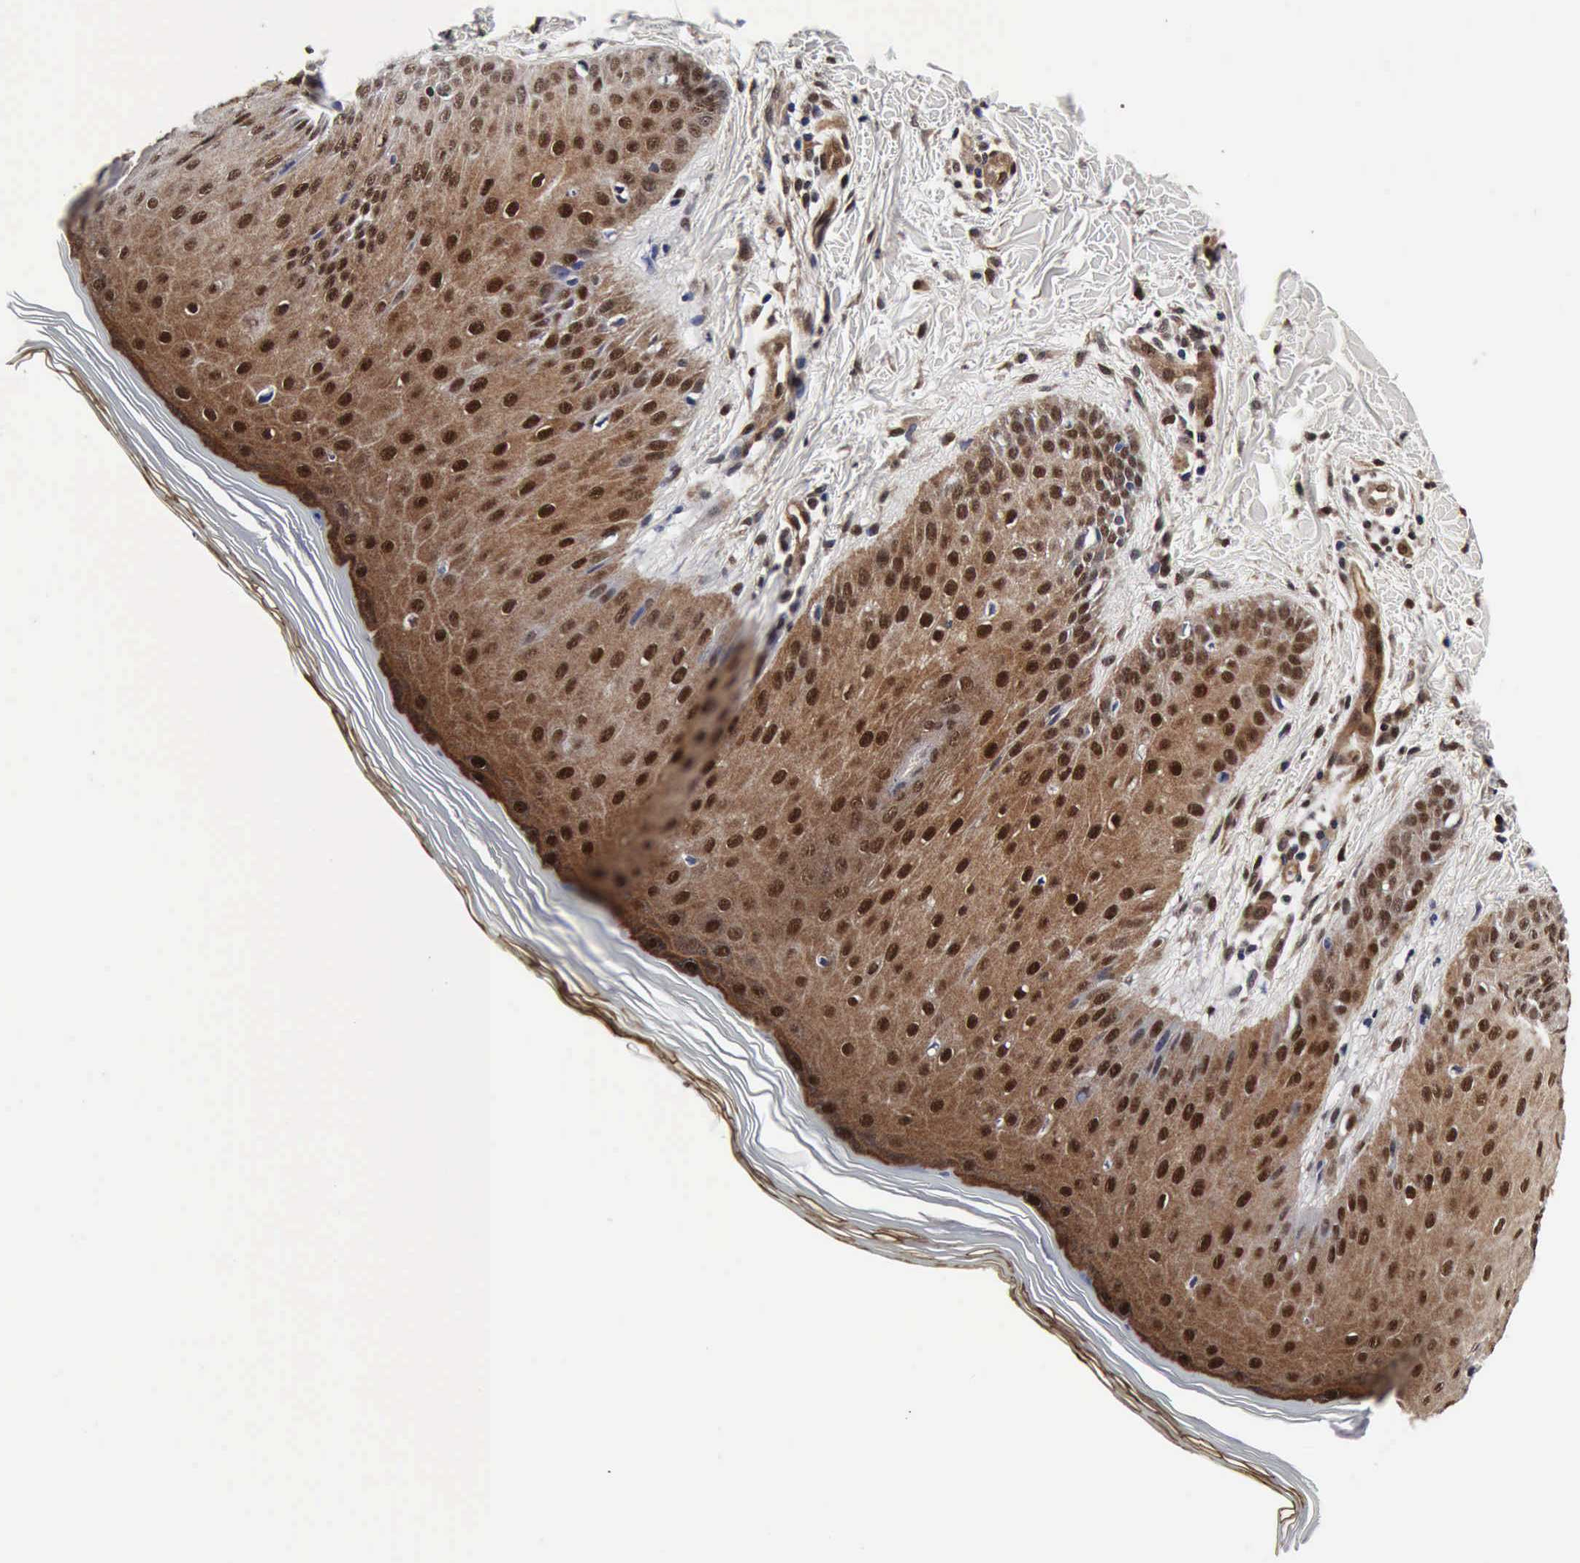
{"staining": {"intensity": "moderate", "quantity": ">75%", "location": "cytoplasmic/membranous,nuclear"}, "tissue": "skin", "cell_type": "Epidermal cells", "image_type": "normal", "snomed": [{"axis": "morphology", "description": "Normal tissue, NOS"}, {"axis": "morphology", "description": "Inflammation, NOS"}, {"axis": "topography", "description": "Soft tissue"}, {"axis": "topography", "description": "Anal"}], "caption": "Immunohistochemical staining of unremarkable human skin reveals moderate cytoplasmic/membranous,nuclear protein expression in about >75% of epidermal cells.", "gene": "UBC", "patient": {"sex": "female", "age": 15}}